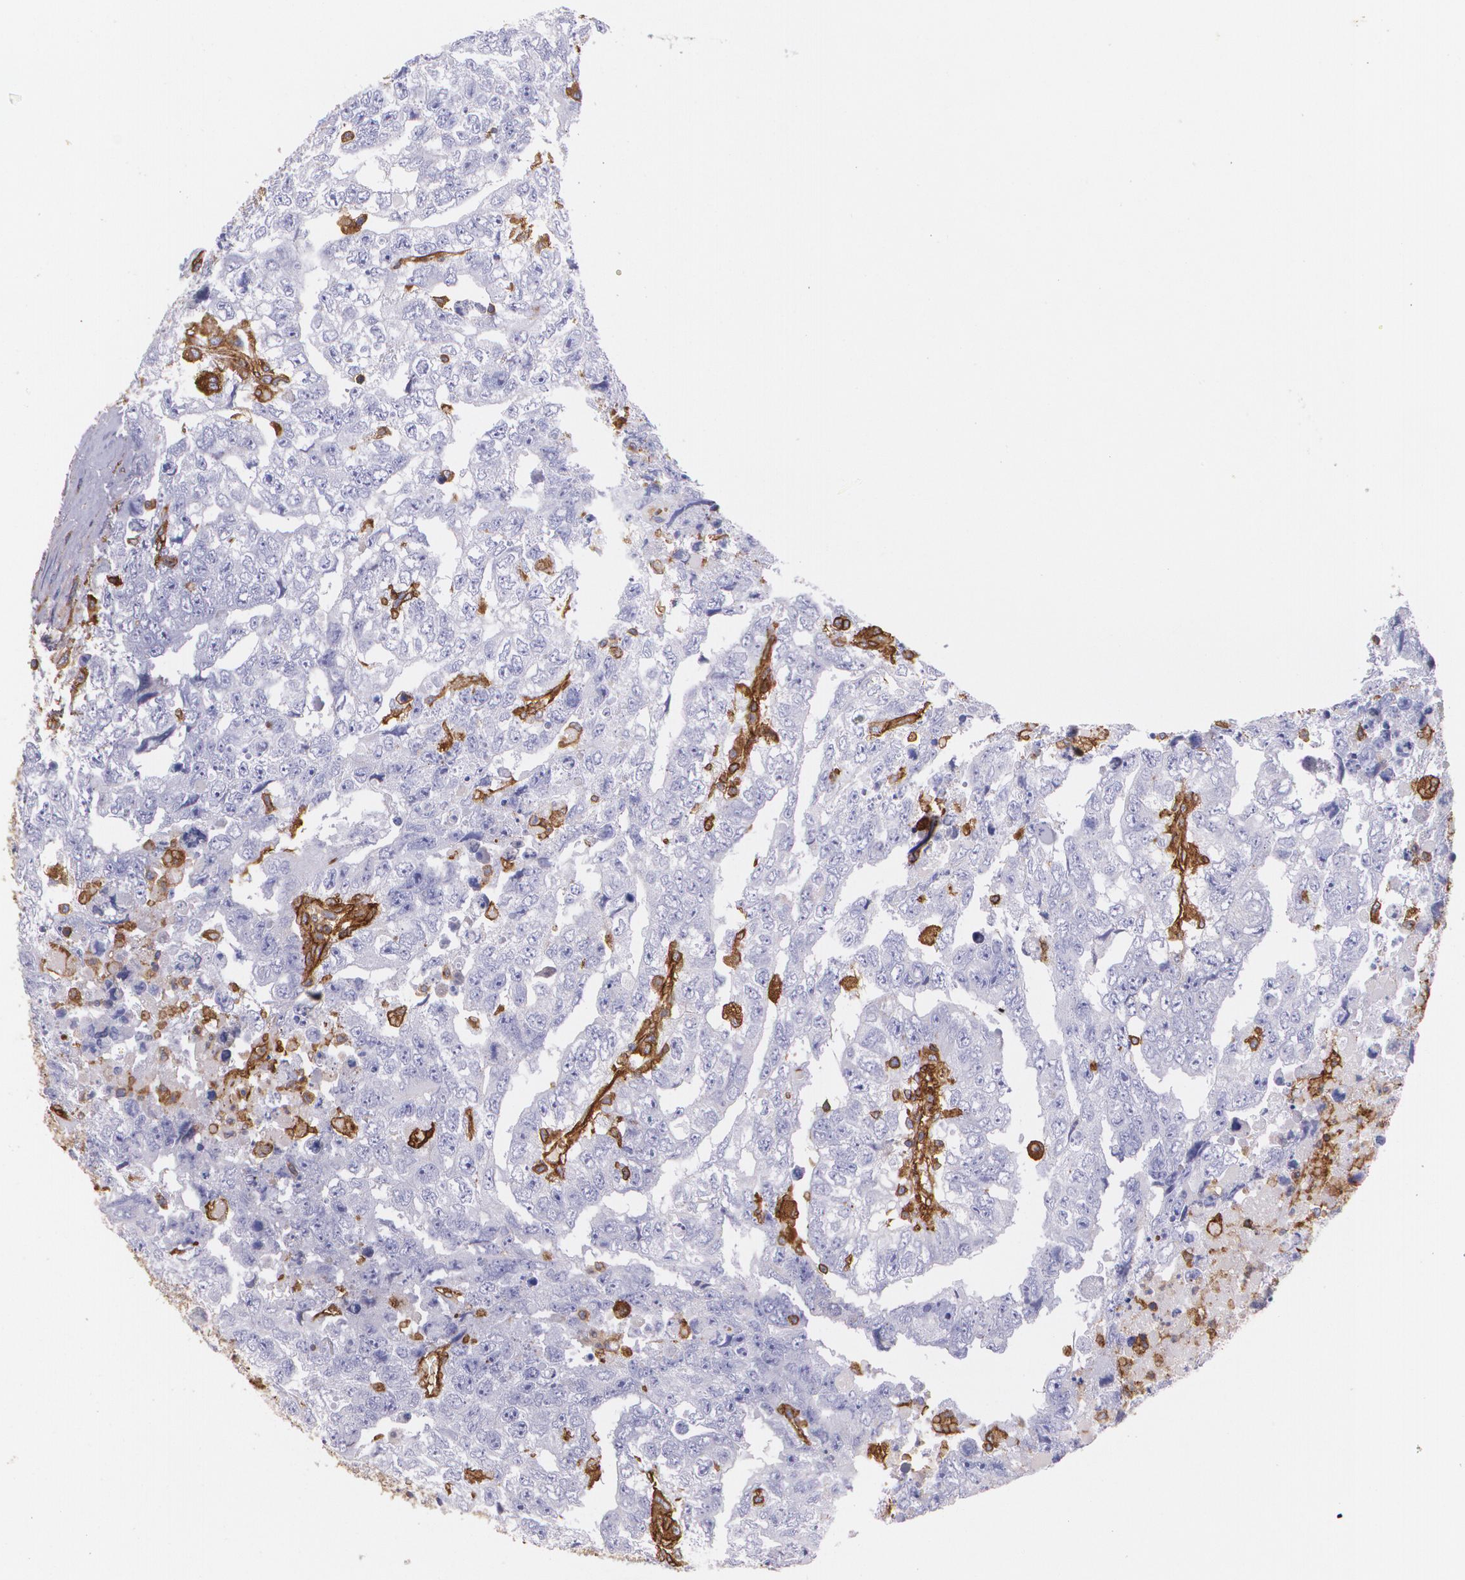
{"staining": {"intensity": "negative", "quantity": "none", "location": "none"}, "tissue": "testis cancer", "cell_type": "Tumor cells", "image_type": "cancer", "snomed": [{"axis": "morphology", "description": "Carcinoma, Embryonal, NOS"}, {"axis": "topography", "description": "Testis"}], "caption": "A histopathology image of testis embryonal carcinoma stained for a protein displays no brown staining in tumor cells.", "gene": "B2M", "patient": {"sex": "male", "age": 36}}